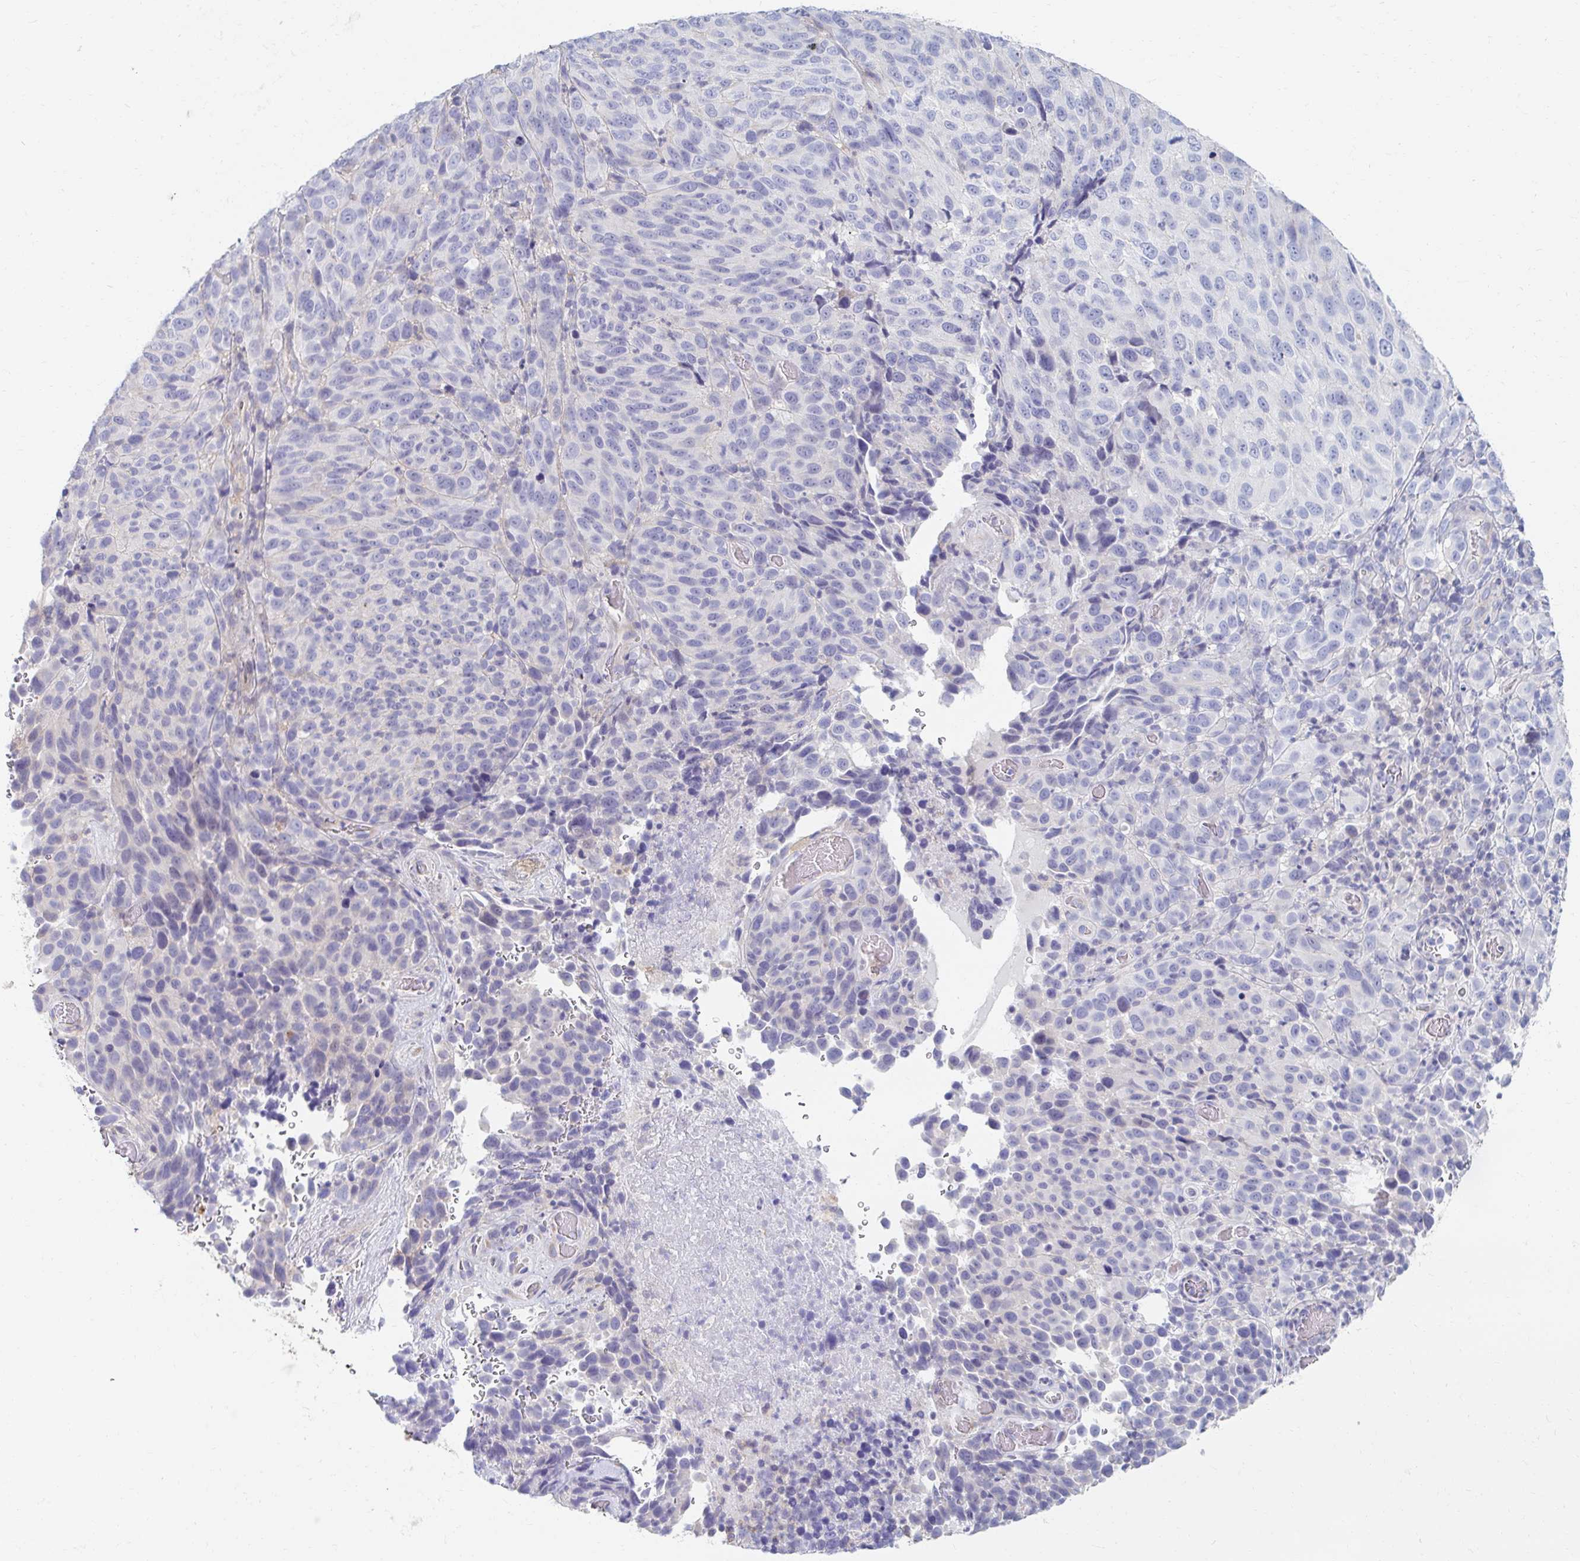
{"staining": {"intensity": "negative", "quantity": "none", "location": "none"}, "tissue": "melanoma", "cell_type": "Tumor cells", "image_type": "cancer", "snomed": [{"axis": "morphology", "description": "Malignant melanoma, NOS"}, {"axis": "topography", "description": "Skin"}], "caption": "Tumor cells are negative for protein expression in human malignant melanoma.", "gene": "MYLK2", "patient": {"sex": "male", "age": 85}}